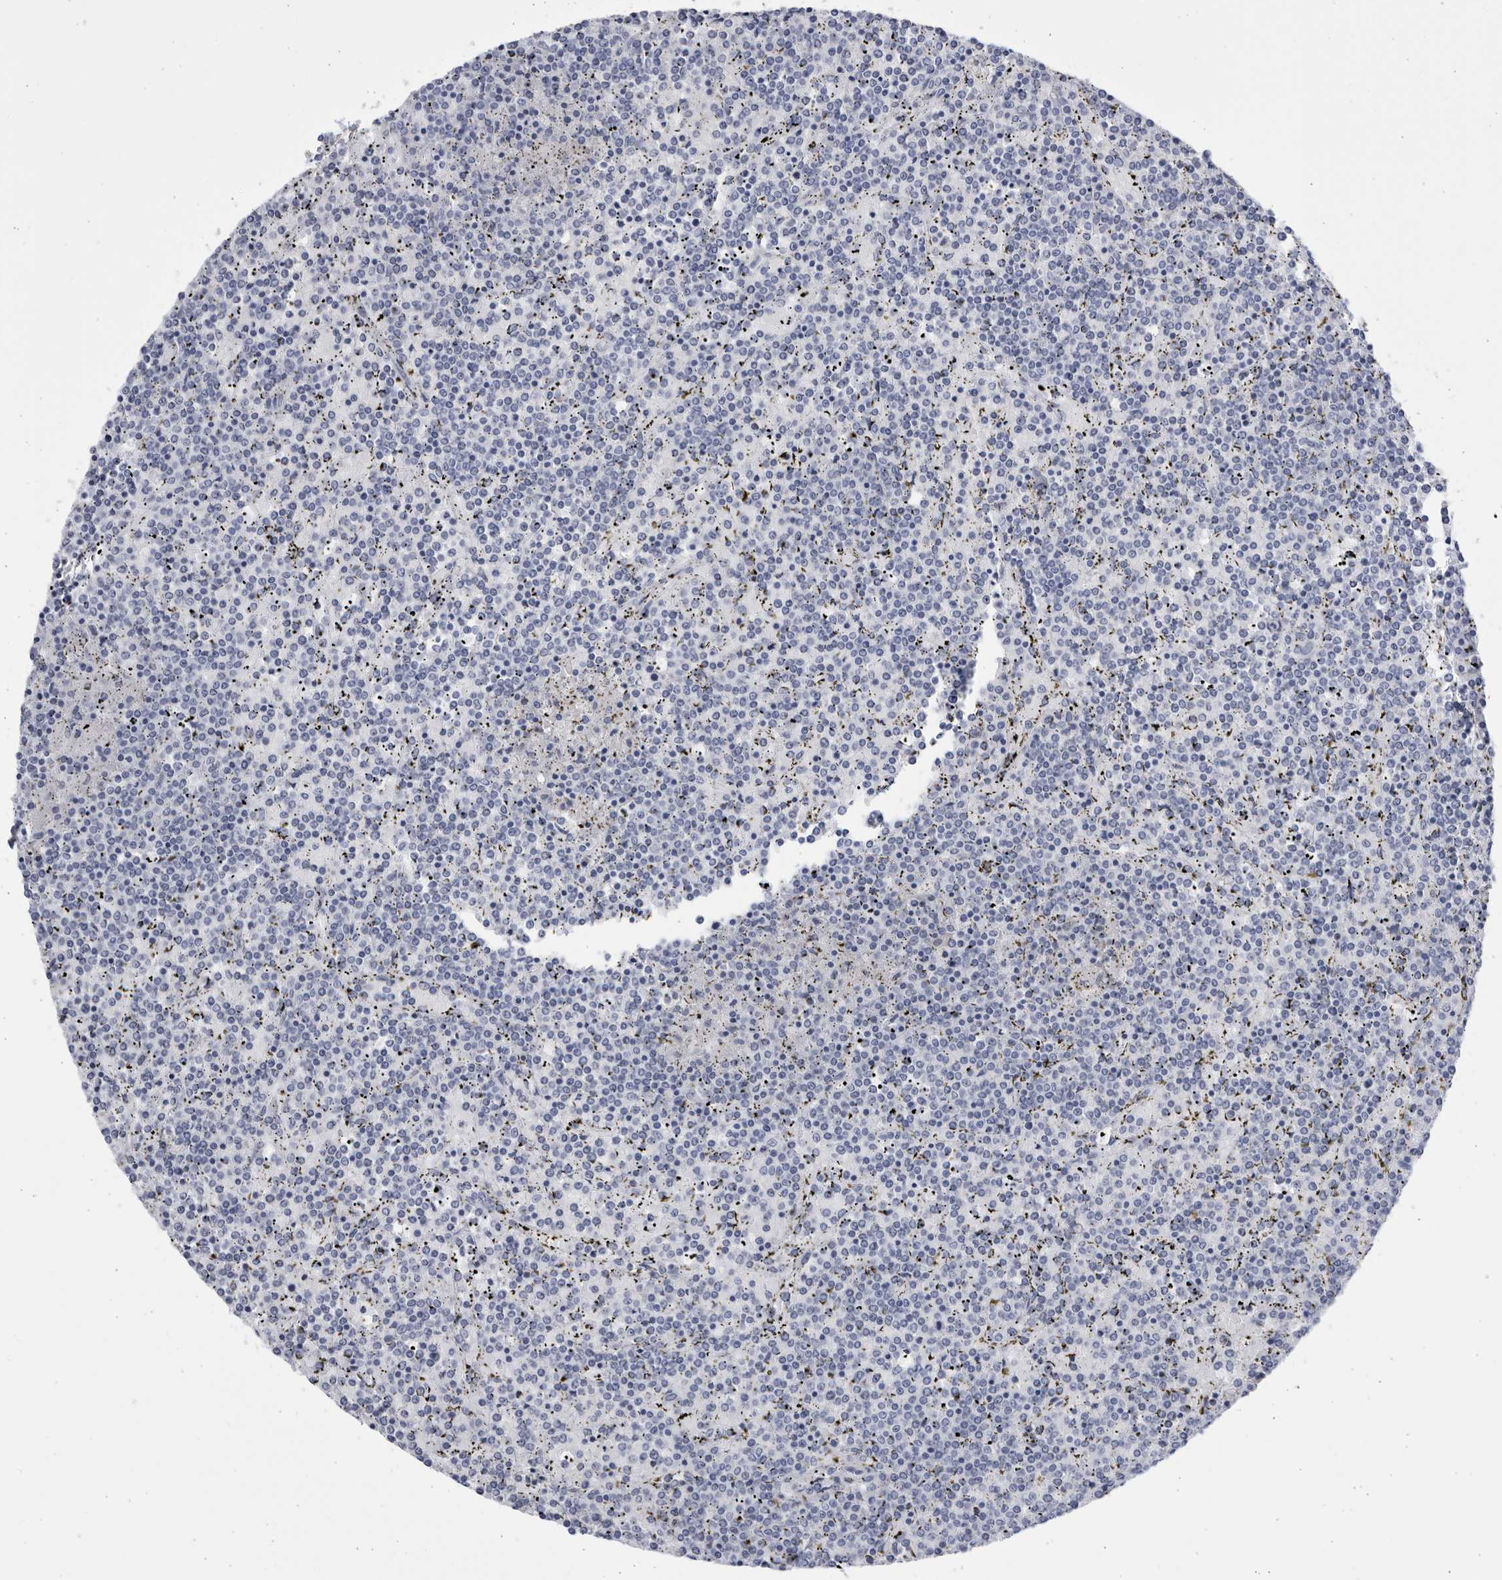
{"staining": {"intensity": "negative", "quantity": "none", "location": "none"}, "tissue": "lymphoma", "cell_type": "Tumor cells", "image_type": "cancer", "snomed": [{"axis": "morphology", "description": "Malignant lymphoma, non-Hodgkin's type, Low grade"}, {"axis": "topography", "description": "Spleen"}], "caption": "IHC histopathology image of neoplastic tissue: human lymphoma stained with DAB (3,3'-diaminobenzidine) displays no significant protein positivity in tumor cells. The staining was performed using DAB (3,3'-diaminobenzidine) to visualize the protein expression in brown, while the nuclei were stained in blue with hematoxylin (Magnification: 20x).", "gene": "CCDC181", "patient": {"sex": "female", "age": 19}}